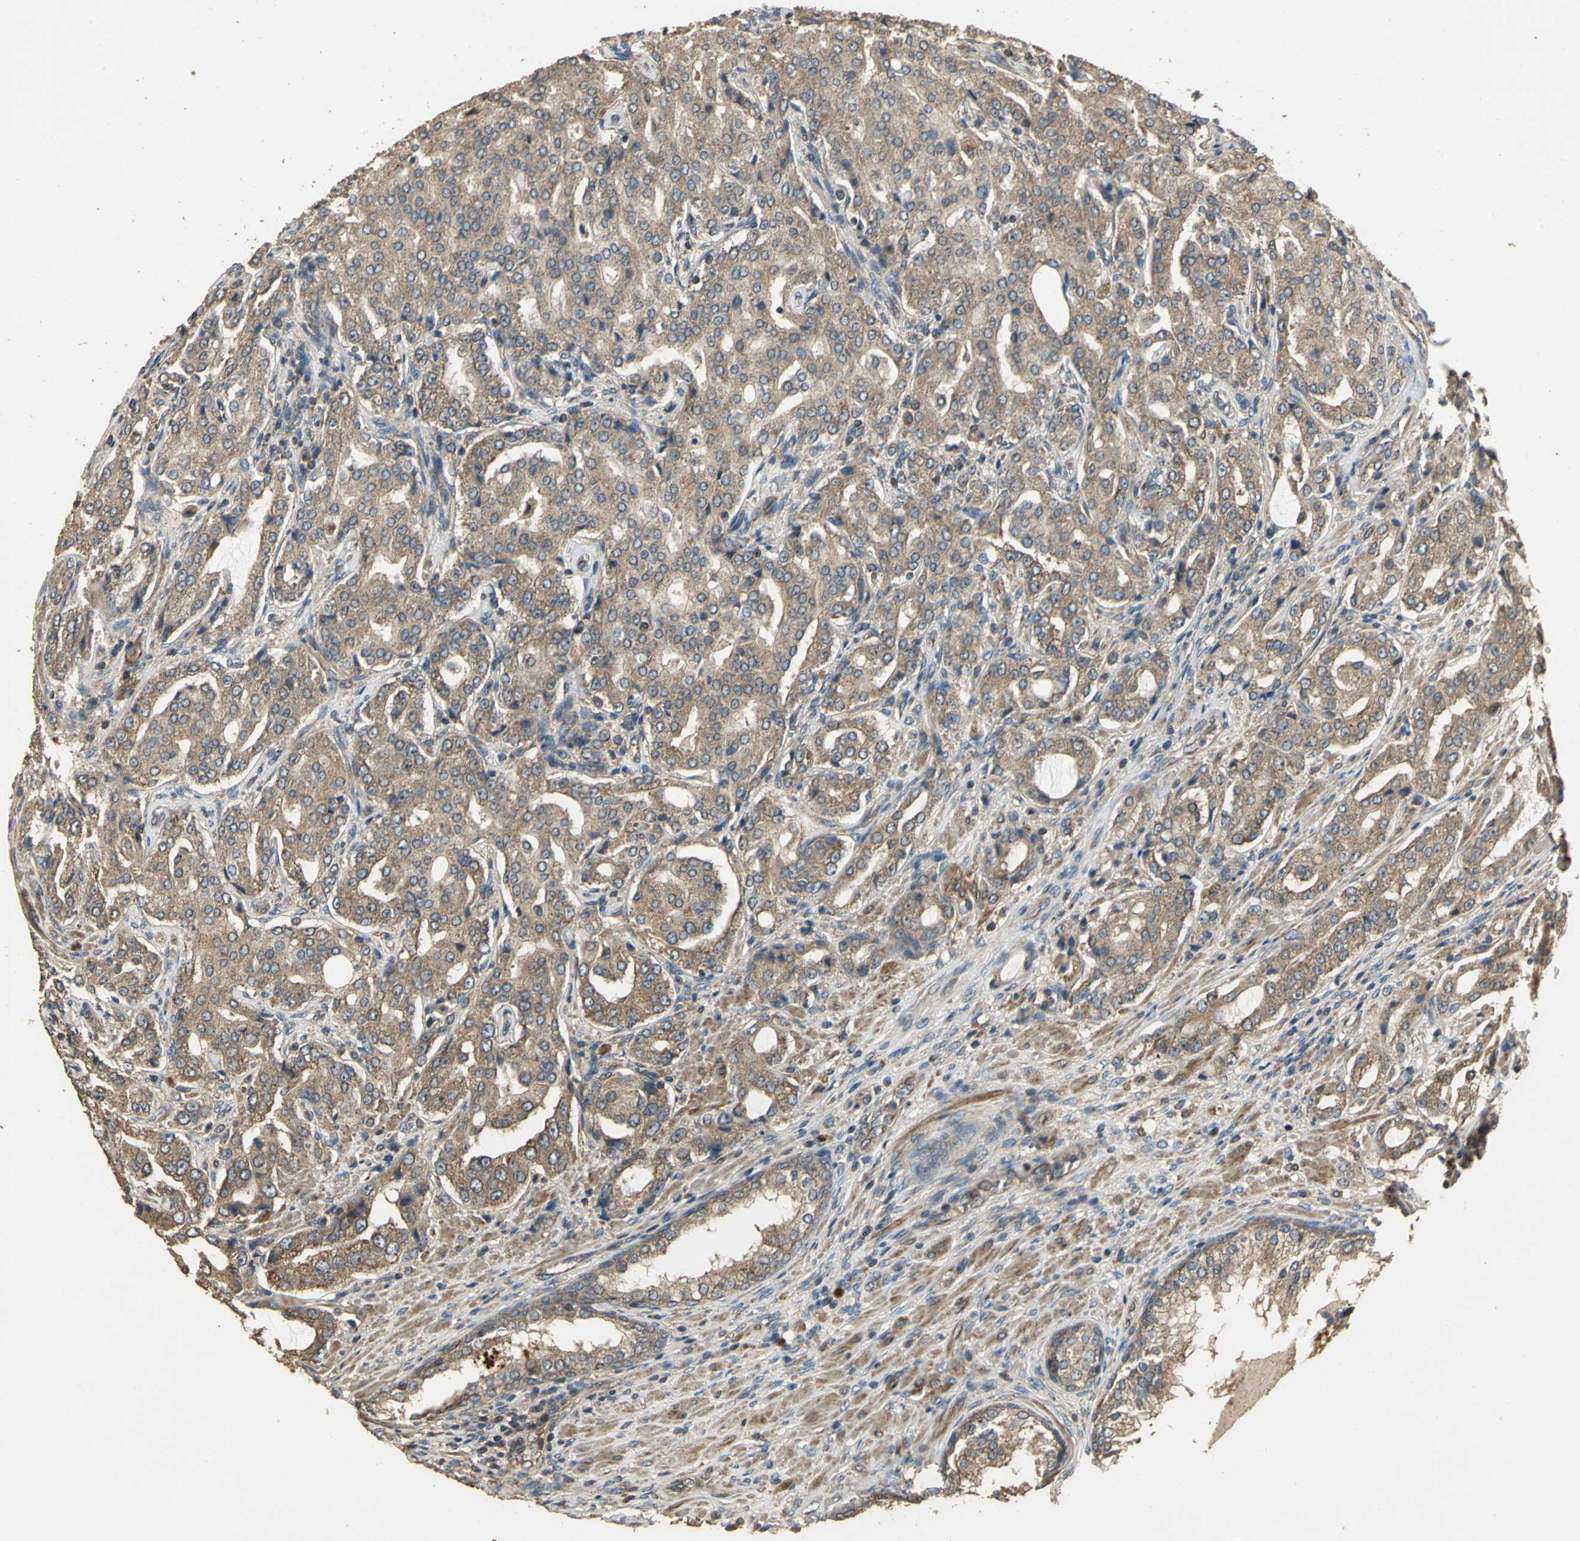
{"staining": {"intensity": "strong", "quantity": ">75%", "location": "cytoplasmic/membranous"}, "tissue": "prostate cancer", "cell_type": "Tumor cells", "image_type": "cancer", "snomed": [{"axis": "morphology", "description": "Adenocarcinoma, High grade"}, {"axis": "topography", "description": "Prostate"}], "caption": "Immunohistochemical staining of prostate adenocarcinoma (high-grade) reveals high levels of strong cytoplasmic/membranous staining in approximately >75% of tumor cells. The staining was performed using DAB (3,3'-diaminobenzidine), with brown indicating positive protein expression. Nuclei are stained blue with hematoxylin.", "gene": "KANK1", "patient": {"sex": "male", "age": 72}}